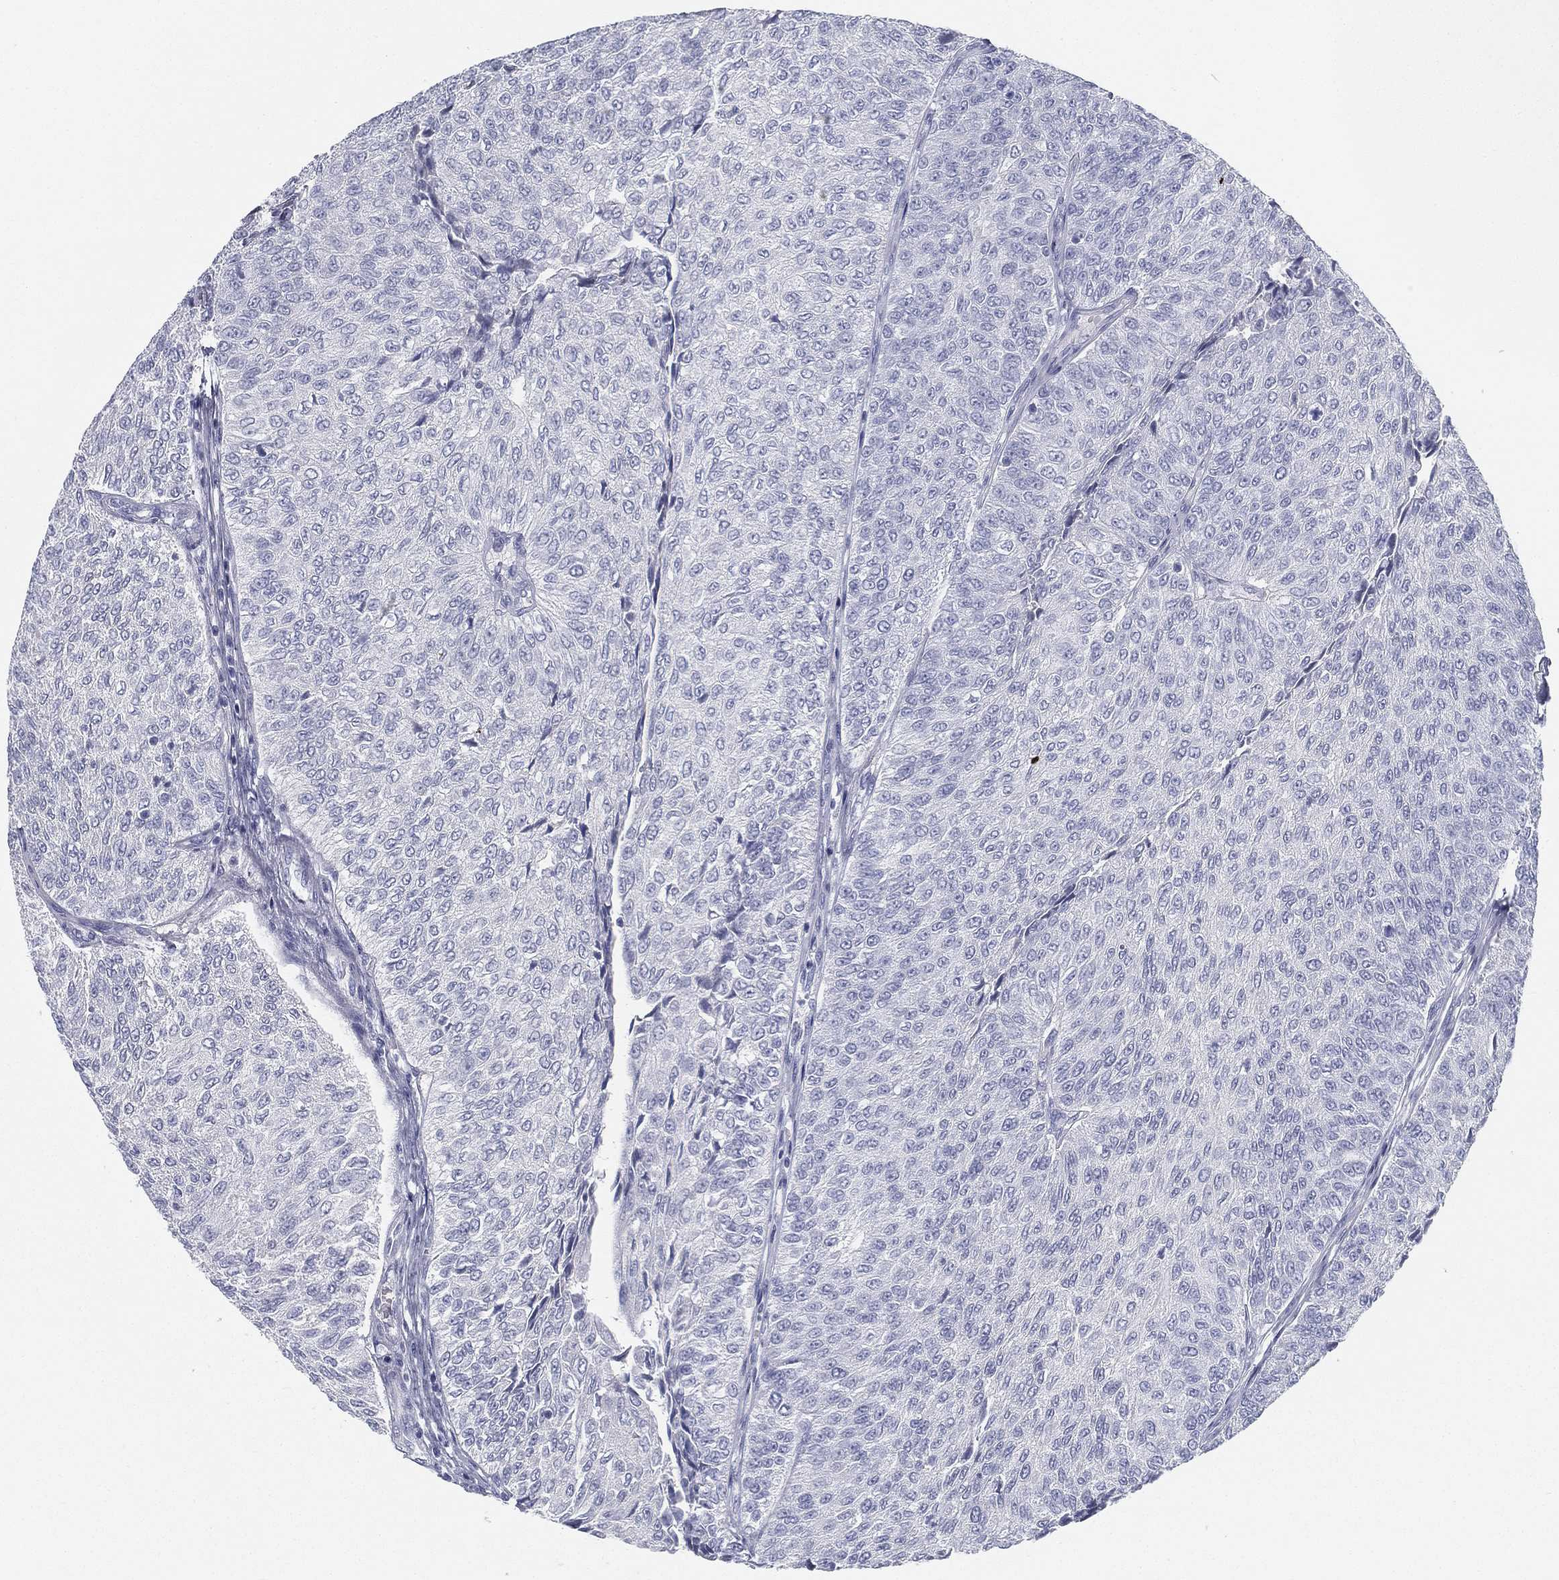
{"staining": {"intensity": "negative", "quantity": "none", "location": "none"}, "tissue": "urothelial cancer", "cell_type": "Tumor cells", "image_type": "cancer", "snomed": [{"axis": "morphology", "description": "Urothelial carcinoma, Low grade"}, {"axis": "topography", "description": "Urinary bladder"}], "caption": "This photomicrograph is of urothelial cancer stained with IHC to label a protein in brown with the nuclei are counter-stained blue. There is no expression in tumor cells.", "gene": "SPPL2C", "patient": {"sex": "male", "age": 78}}